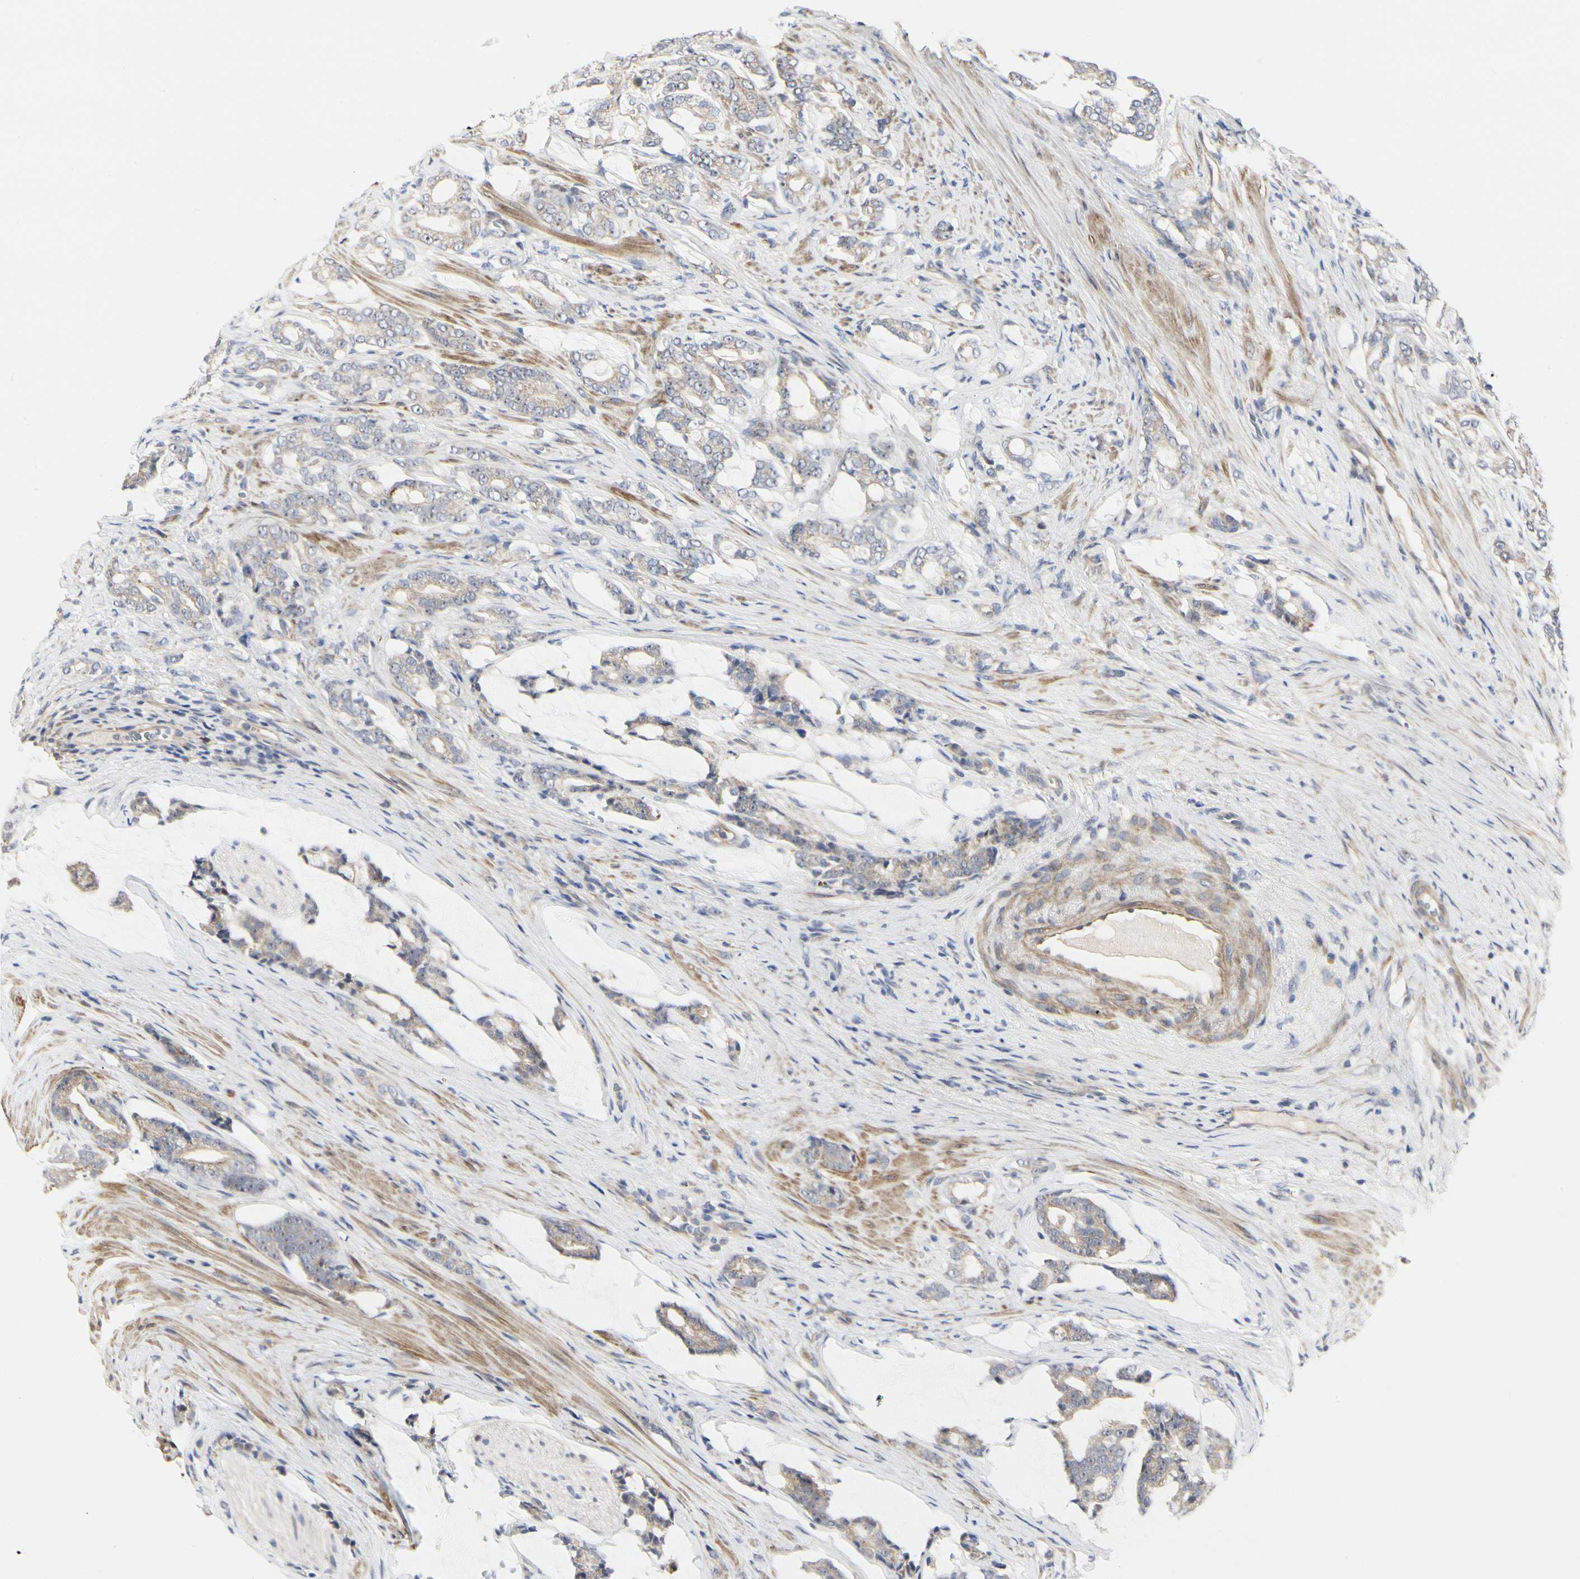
{"staining": {"intensity": "weak", "quantity": "25%-75%", "location": "cytoplasmic/membranous"}, "tissue": "prostate cancer", "cell_type": "Tumor cells", "image_type": "cancer", "snomed": [{"axis": "morphology", "description": "Adenocarcinoma, Low grade"}, {"axis": "topography", "description": "Prostate"}], "caption": "Approximately 25%-75% of tumor cells in prostate cancer display weak cytoplasmic/membranous protein staining as visualized by brown immunohistochemical staining.", "gene": "SHANK2", "patient": {"sex": "male", "age": 58}}